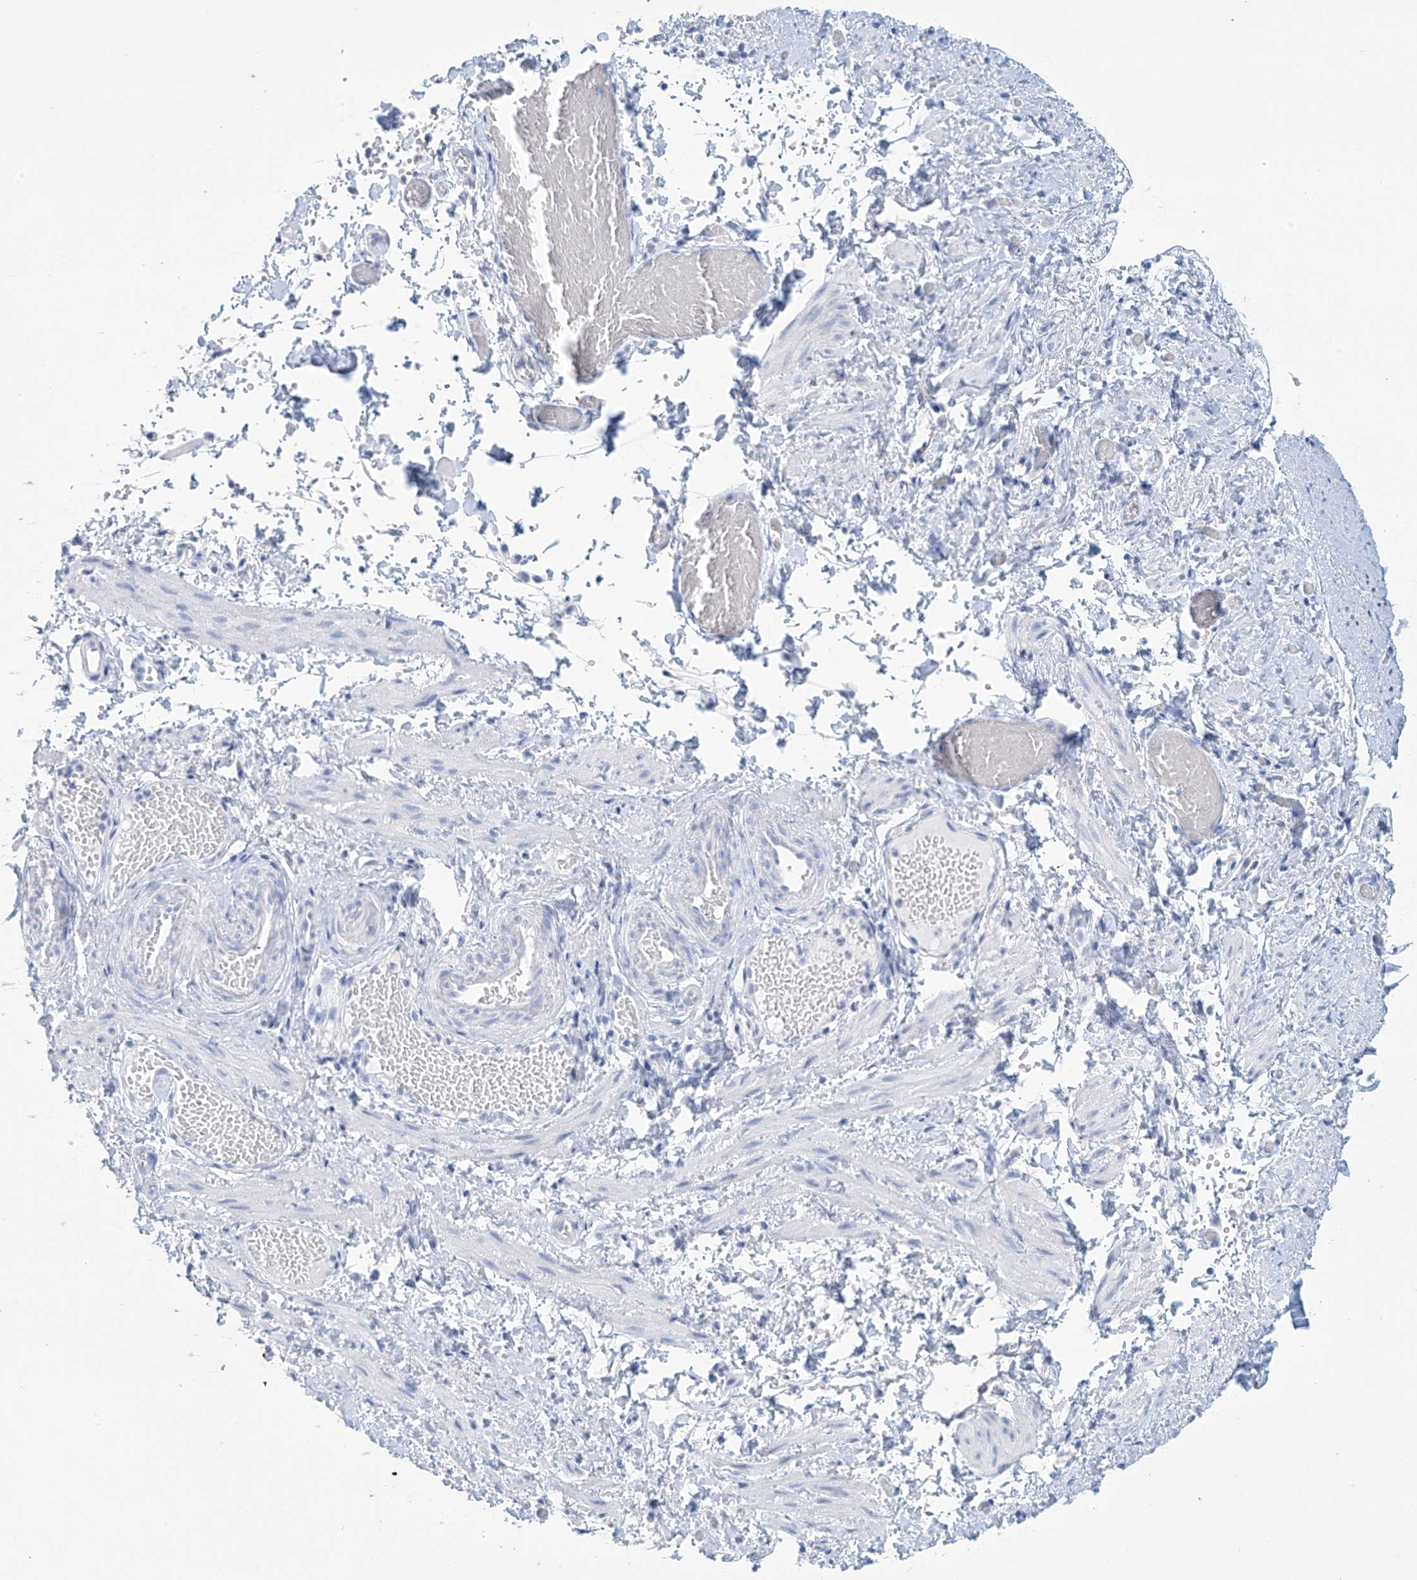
{"staining": {"intensity": "negative", "quantity": "none", "location": "none"}, "tissue": "adipose tissue", "cell_type": "Adipocytes", "image_type": "normal", "snomed": [{"axis": "morphology", "description": "Normal tissue, NOS"}, {"axis": "topography", "description": "Smooth muscle"}, {"axis": "topography", "description": "Peripheral nerve tissue"}], "caption": "DAB (3,3'-diaminobenzidine) immunohistochemical staining of normal human adipose tissue shows no significant expression in adipocytes. (Brightfield microscopy of DAB (3,3'-diaminobenzidine) immunohistochemistry (IHC) at high magnification).", "gene": "DSP", "patient": {"sex": "female", "age": 39}}